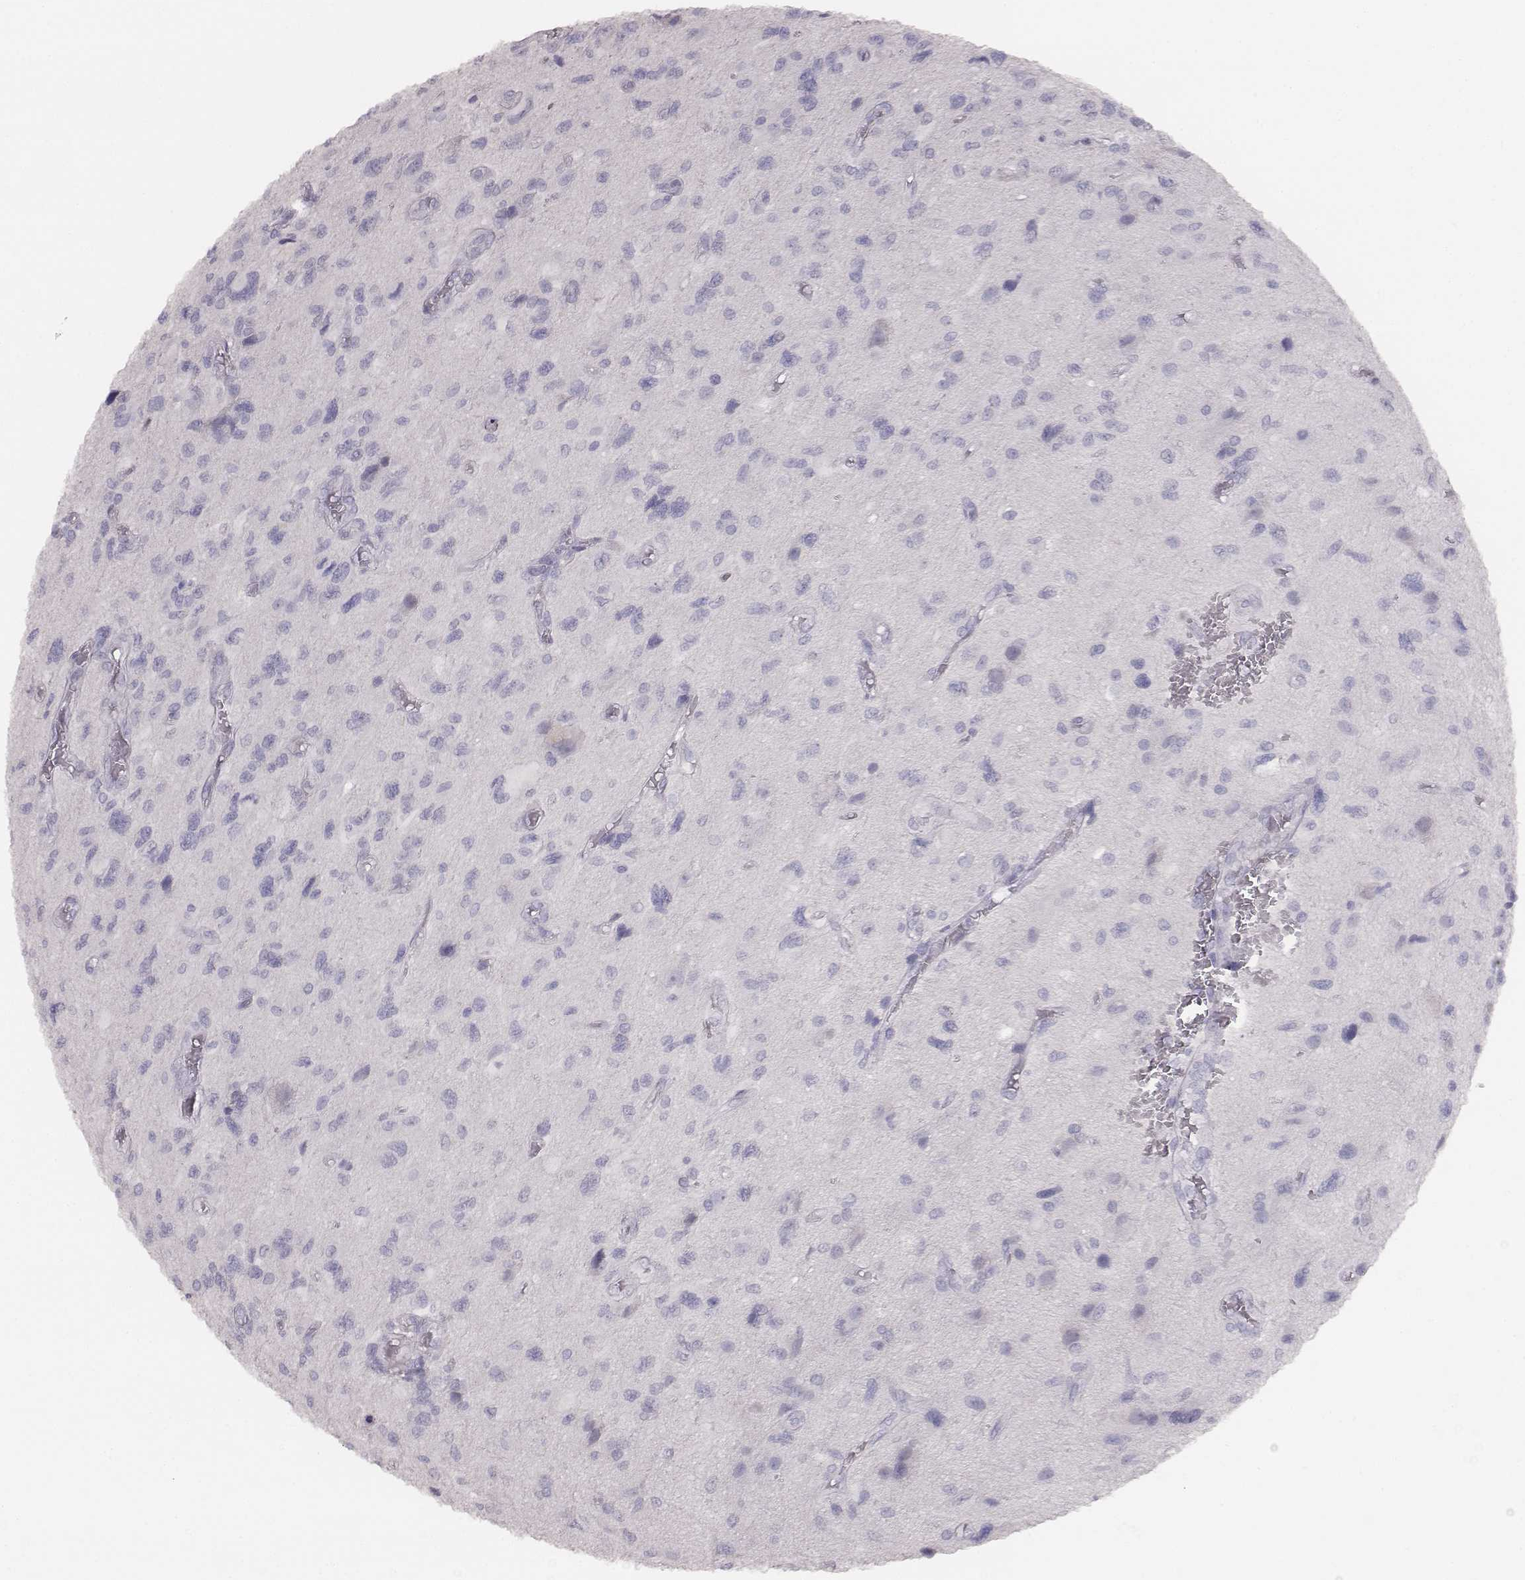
{"staining": {"intensity": "negative", "quantity": "none", "location": "none"}, "tissue": "glioma", "cell_type": "Tumor cells", "image_type": "cancer", "snomed": [{"axis": "morphology", "description": "Glioma, malignant, NOS"}, {"axis": "morphology", "description": "Glioma, malignant, High grade"}, {"axis": "topography", "description": "Brain"}], "caption": "High magnification brightfield microscopy of malignant glioma stained with DAB (brown) and counterstained with hematoxylin (blue): tumor cells show no significant expression. Nuclei are stained in blue.", "gene": "MYH6", "patient": {"sex": "female", "age": 71}}